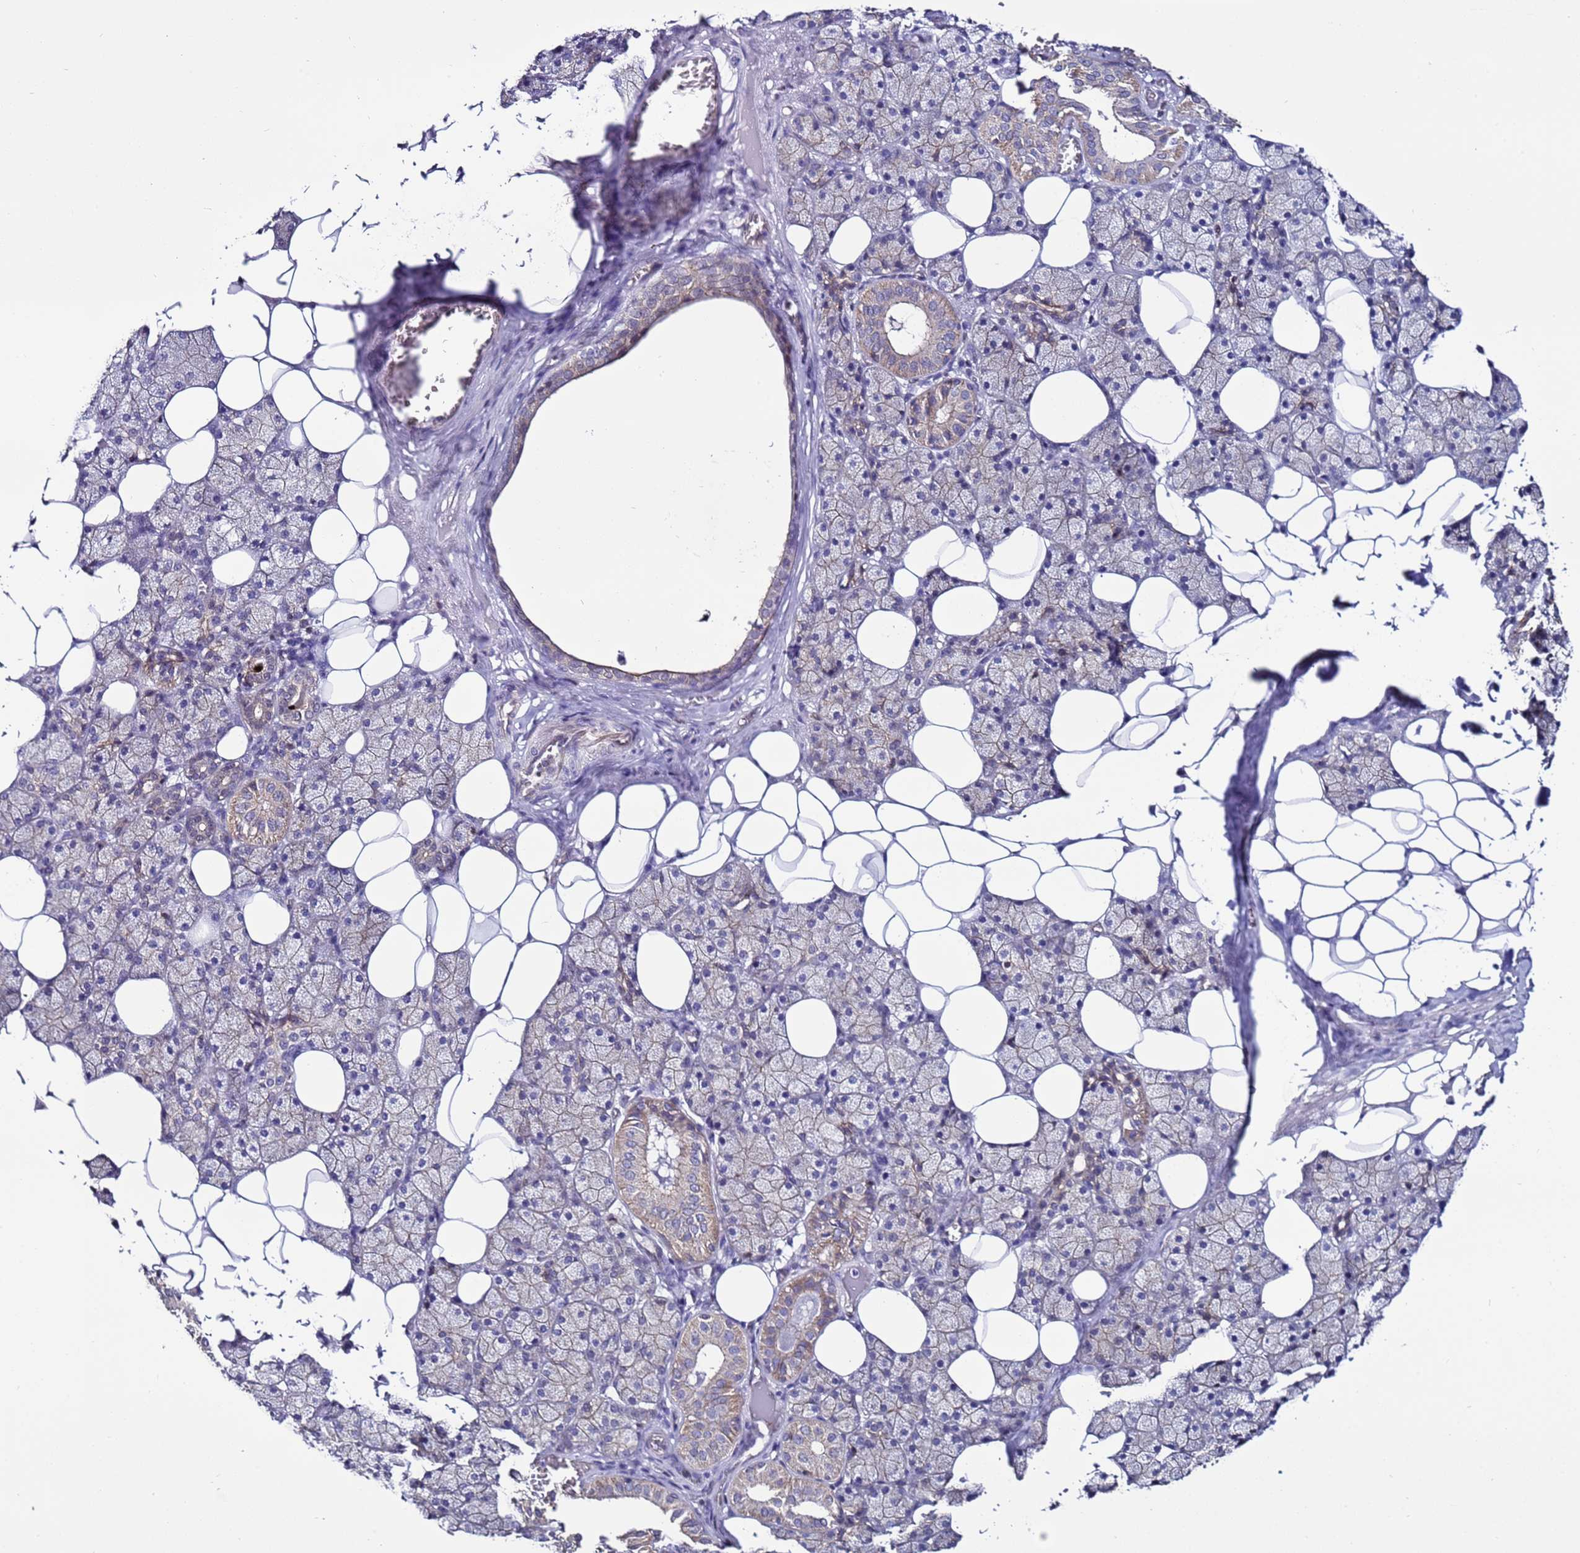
{"staining": {"intensity": "weak", "quantity": "25%-75%", "location": "cytoplasmic/membranous"}, "tissue": "salivary gland", "cell_type": "Glandular cells", "image_type": "normal", "snomed": [{"axis": "morphology", "description": "Normal tissue, NOS"}, {"axis": "topography", "description": "Salivary gland"}], "caption": "A brown stain shows weak cytoplasmic/membranous expression of a protein in glandular cells of benign human salivary gland.", "gene": "TENM3", "patient": {"sex": "female", "age": 33}}